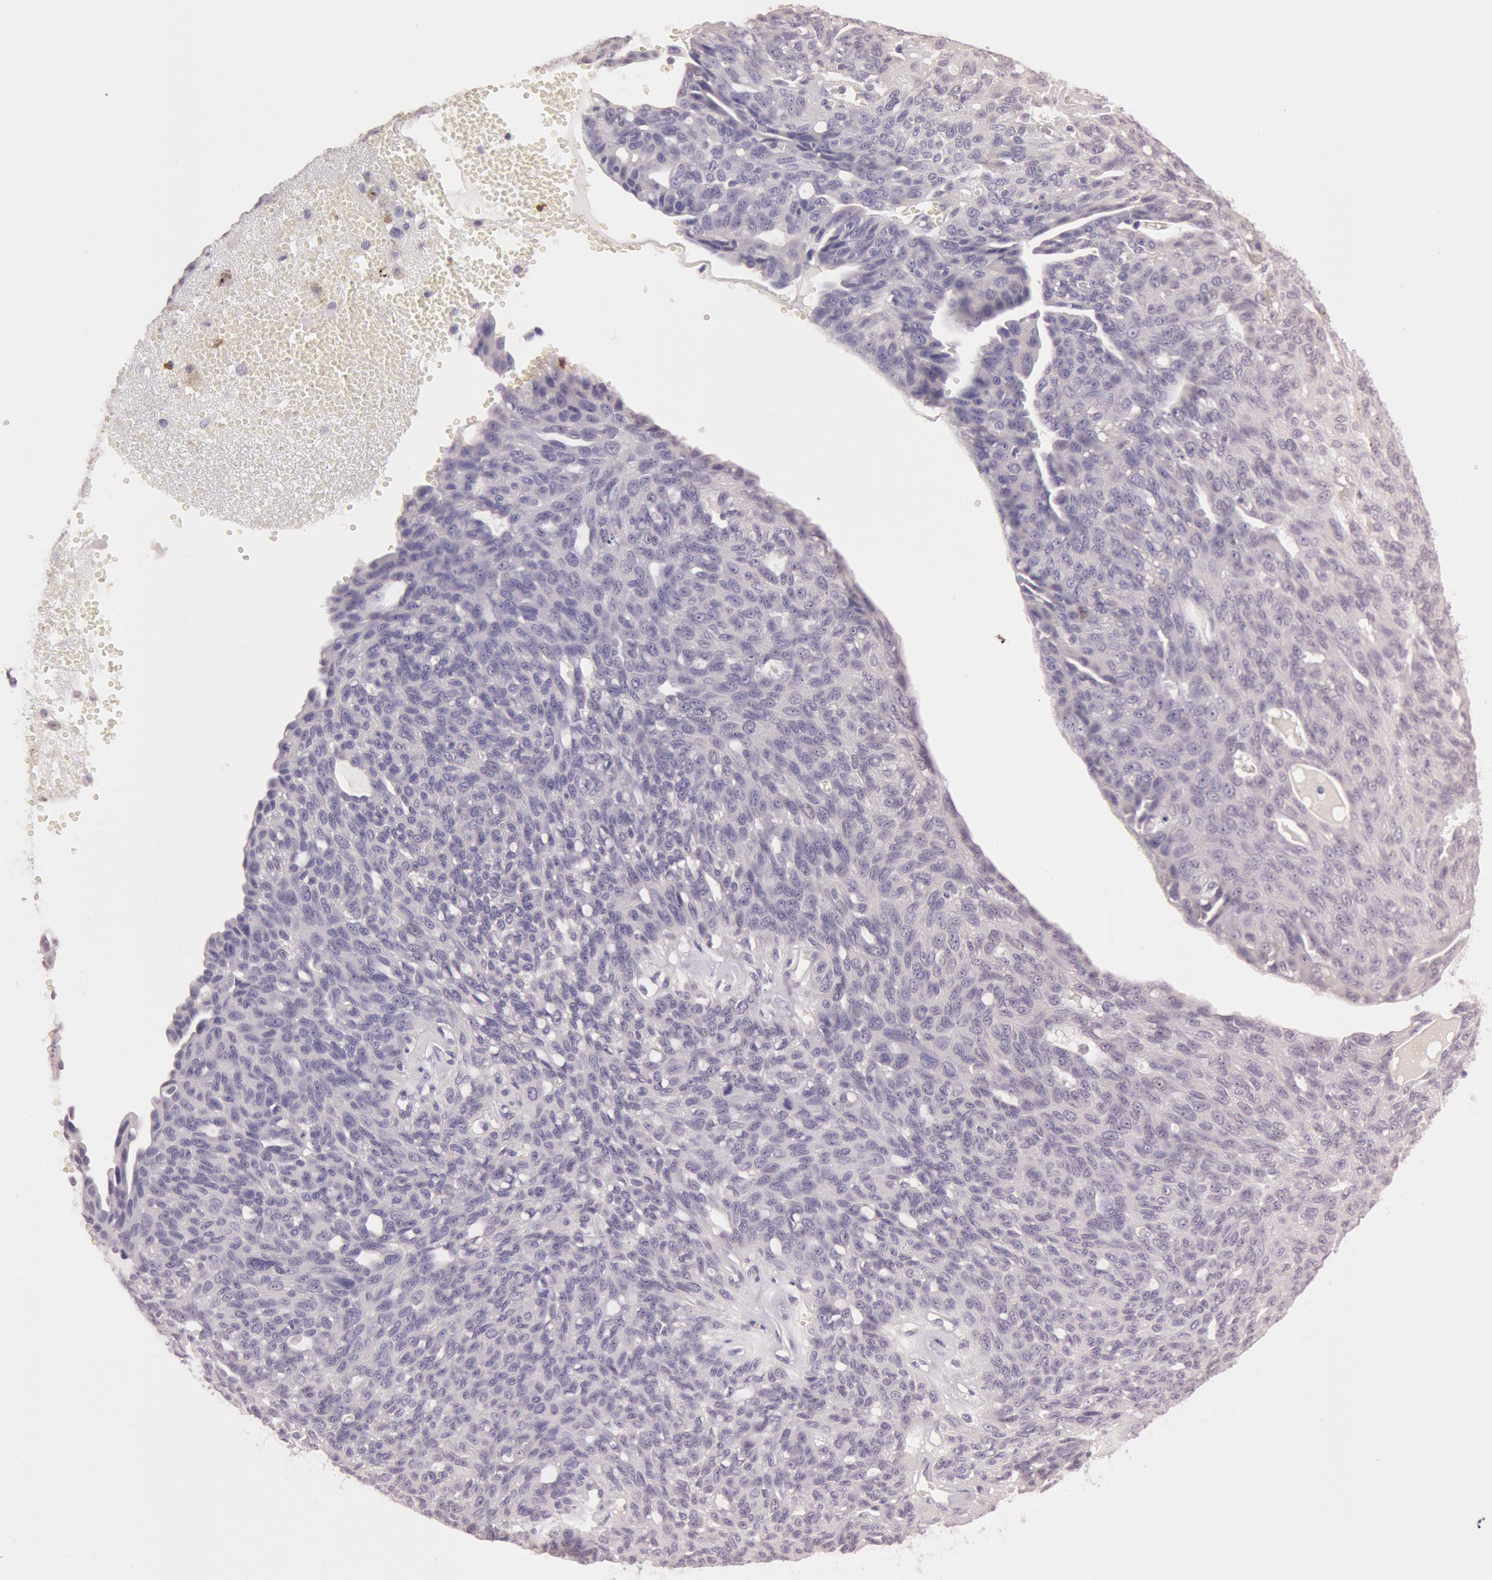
{"staining": {"intensity": "negative", "quantity": "none", "location": "none"}, "tissue": "ovarian cancer", "cell_type": "Tumor cells", "image_type": "cancer", "snomed": [{"axis": "morphology", "description": "Carcinoma, endometroid"}, {"axis": "topography", "description": "Ovary"}], "caption": "Immunohistochemistry (IHC) photomicrograph of human ovarian cancer stained for a protein (brown), which reveals no positivity in tumor cells.", "gene": "KDM6A", "patient": {"sex": "female", "age": 60}}